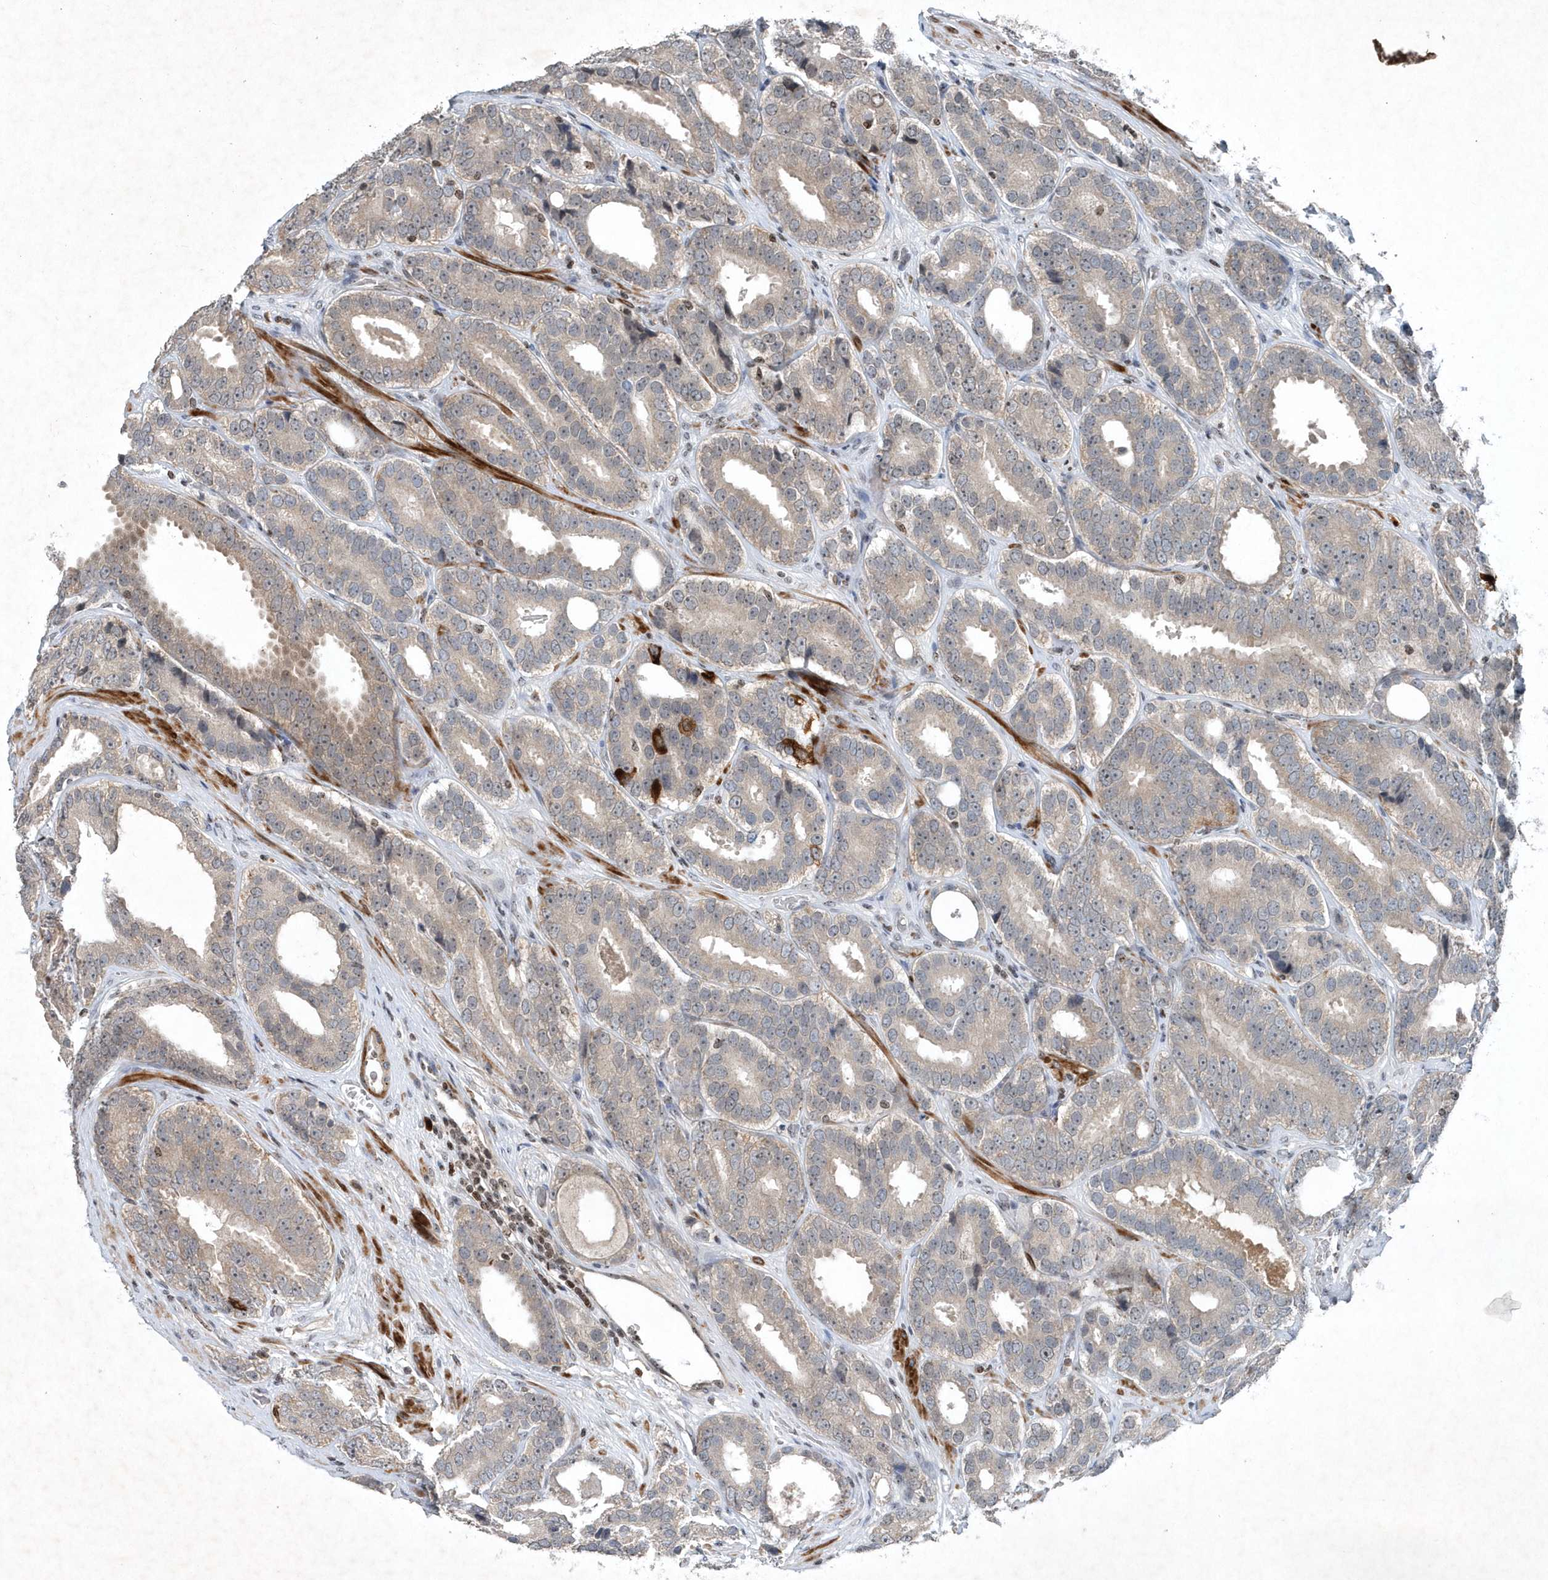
{"staining": {"intensity": "weak", "quantity": ">75%", "location": "cytoplasmic/membranous"}, "tissue": "prostate cancer", "cell_type": "Tumor cells", "image_type": "cancer", "snomed": [{"axis": "morphology", "description": "Adenocarcinoma, High grade"}, {"axis": "topography", "description": "Prostate"}], "caption": "Immunohistochemical staining of prostate cancer displays low levels of weak cytoplasmic/membranous protein staining in about >75% of tumor cells.", "gene": "QTRT2", "patient": {"sex": "male", "age": 56}}